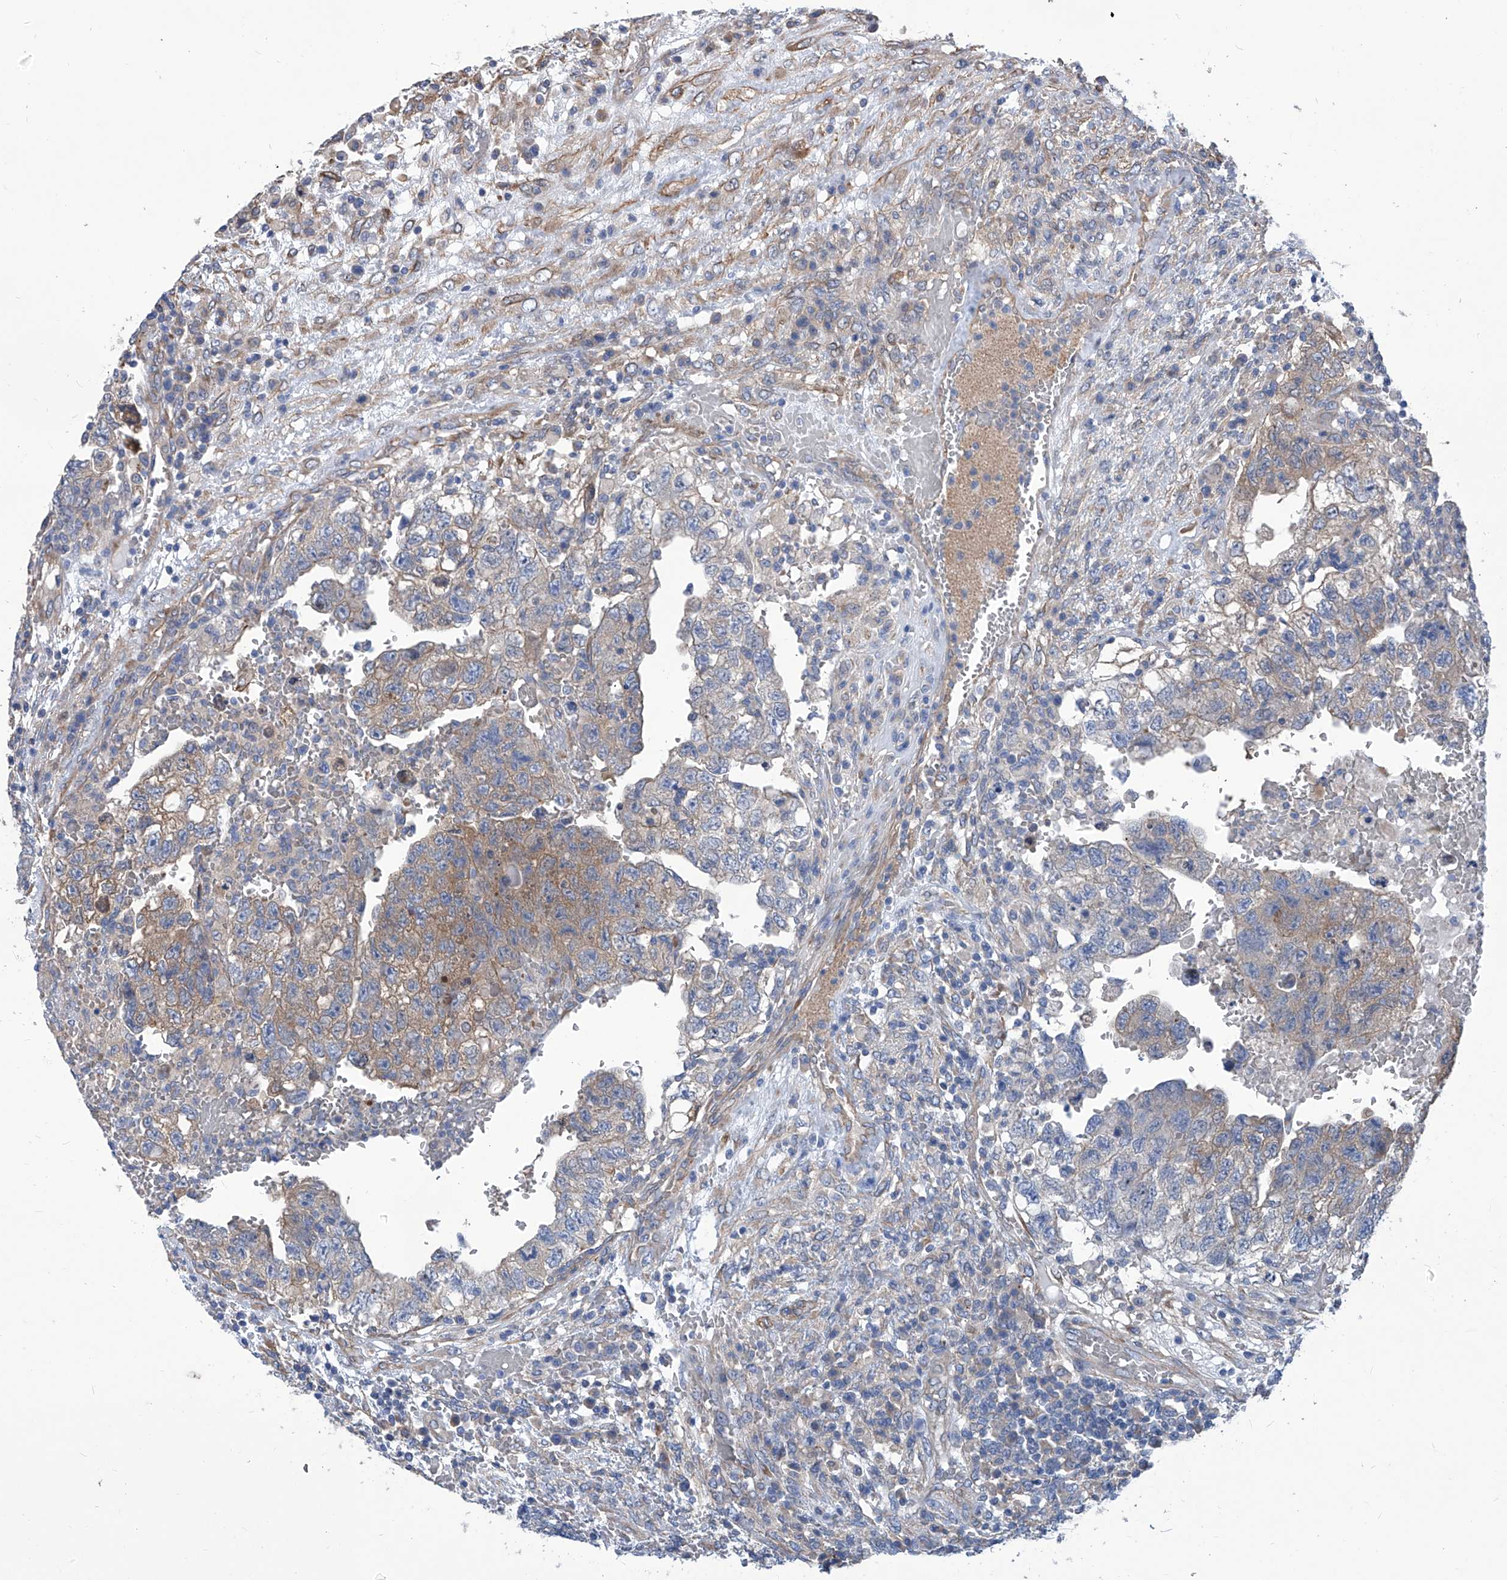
{"staining": {"intensity": "weak", "quantity": "25%-75%", "location": "cytoplasmic/membranous"}, "tissue": "testis cancer", "cell_type": "Tumor cells", "image_type": "cancer", "snomed": [{"axis": "morphology", "description": "Carcinoma, Embryonal, NOS"}, {"axis": "topography", "description": "Testis"}], "caption": "DAB immunohistochemical staining of human embryonal carcinoma (testis) demonstrates weak cytoplasmic/membranous protein expression in about 25%-75% of tumor cells. (DAB IHC, brown staining for protein, blue staining for nuclei).", "gene": "SMS", "patient": {"sex": "male", "age": 36}}